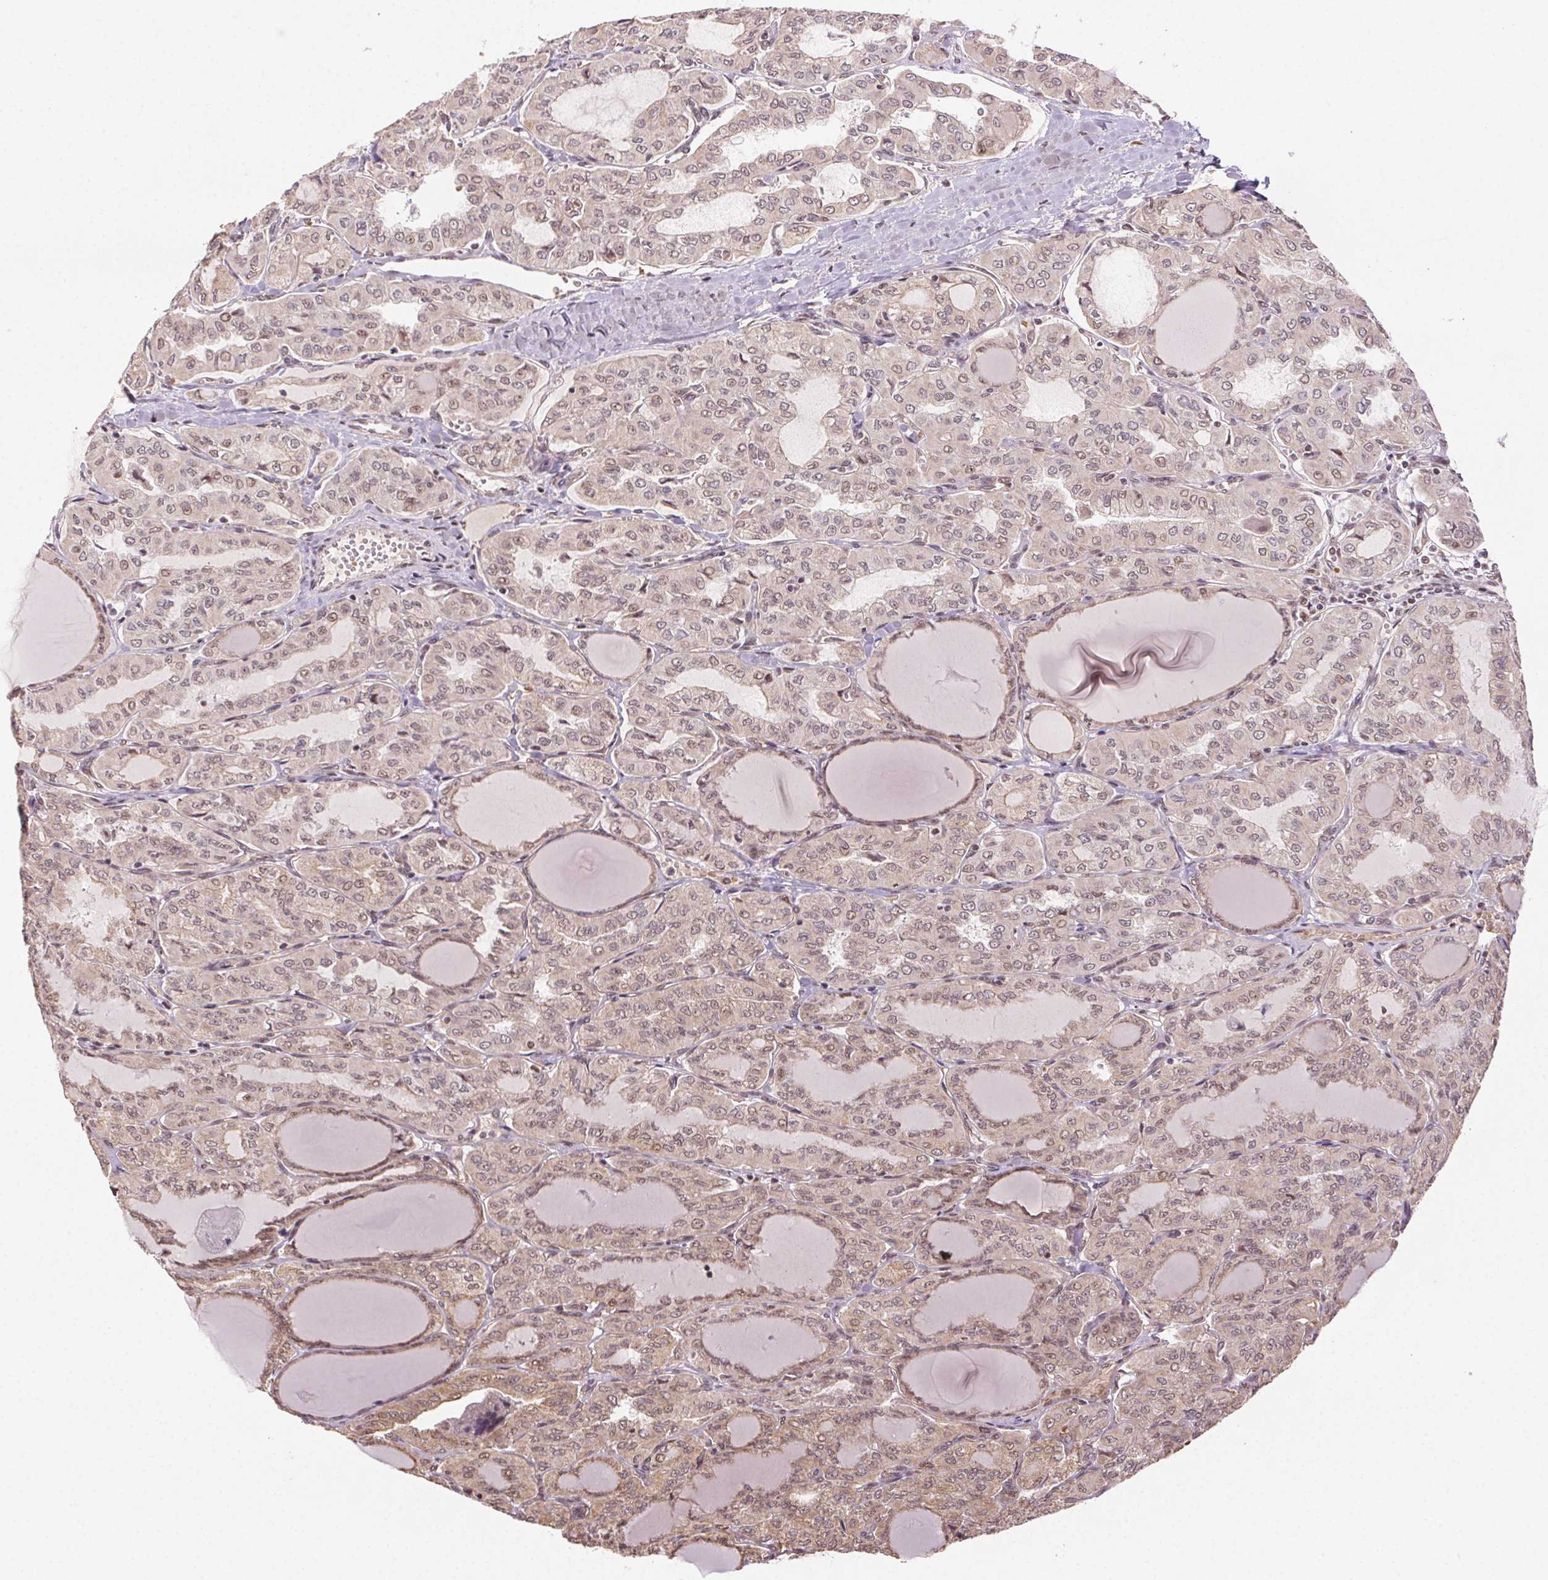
{"staining": {"intensity": "weak", "quantity": ">75%", "location": "nuclear"}, "tissue": "thyroid cancer", "cell_type": "Tumor cells", "image_type": "cancer", "snomed": [{"axis": "morphology", "description": "Papillary adenocarcinoma, NOS"}, {"axis": "topography", "description": "Thyroid gland"}], "caption": "Thyroid cancer stained with a protein marker displays weak staining in tumor cells.", "gene": "TREML4", "patient": {"sex": "male", "age": 20}}